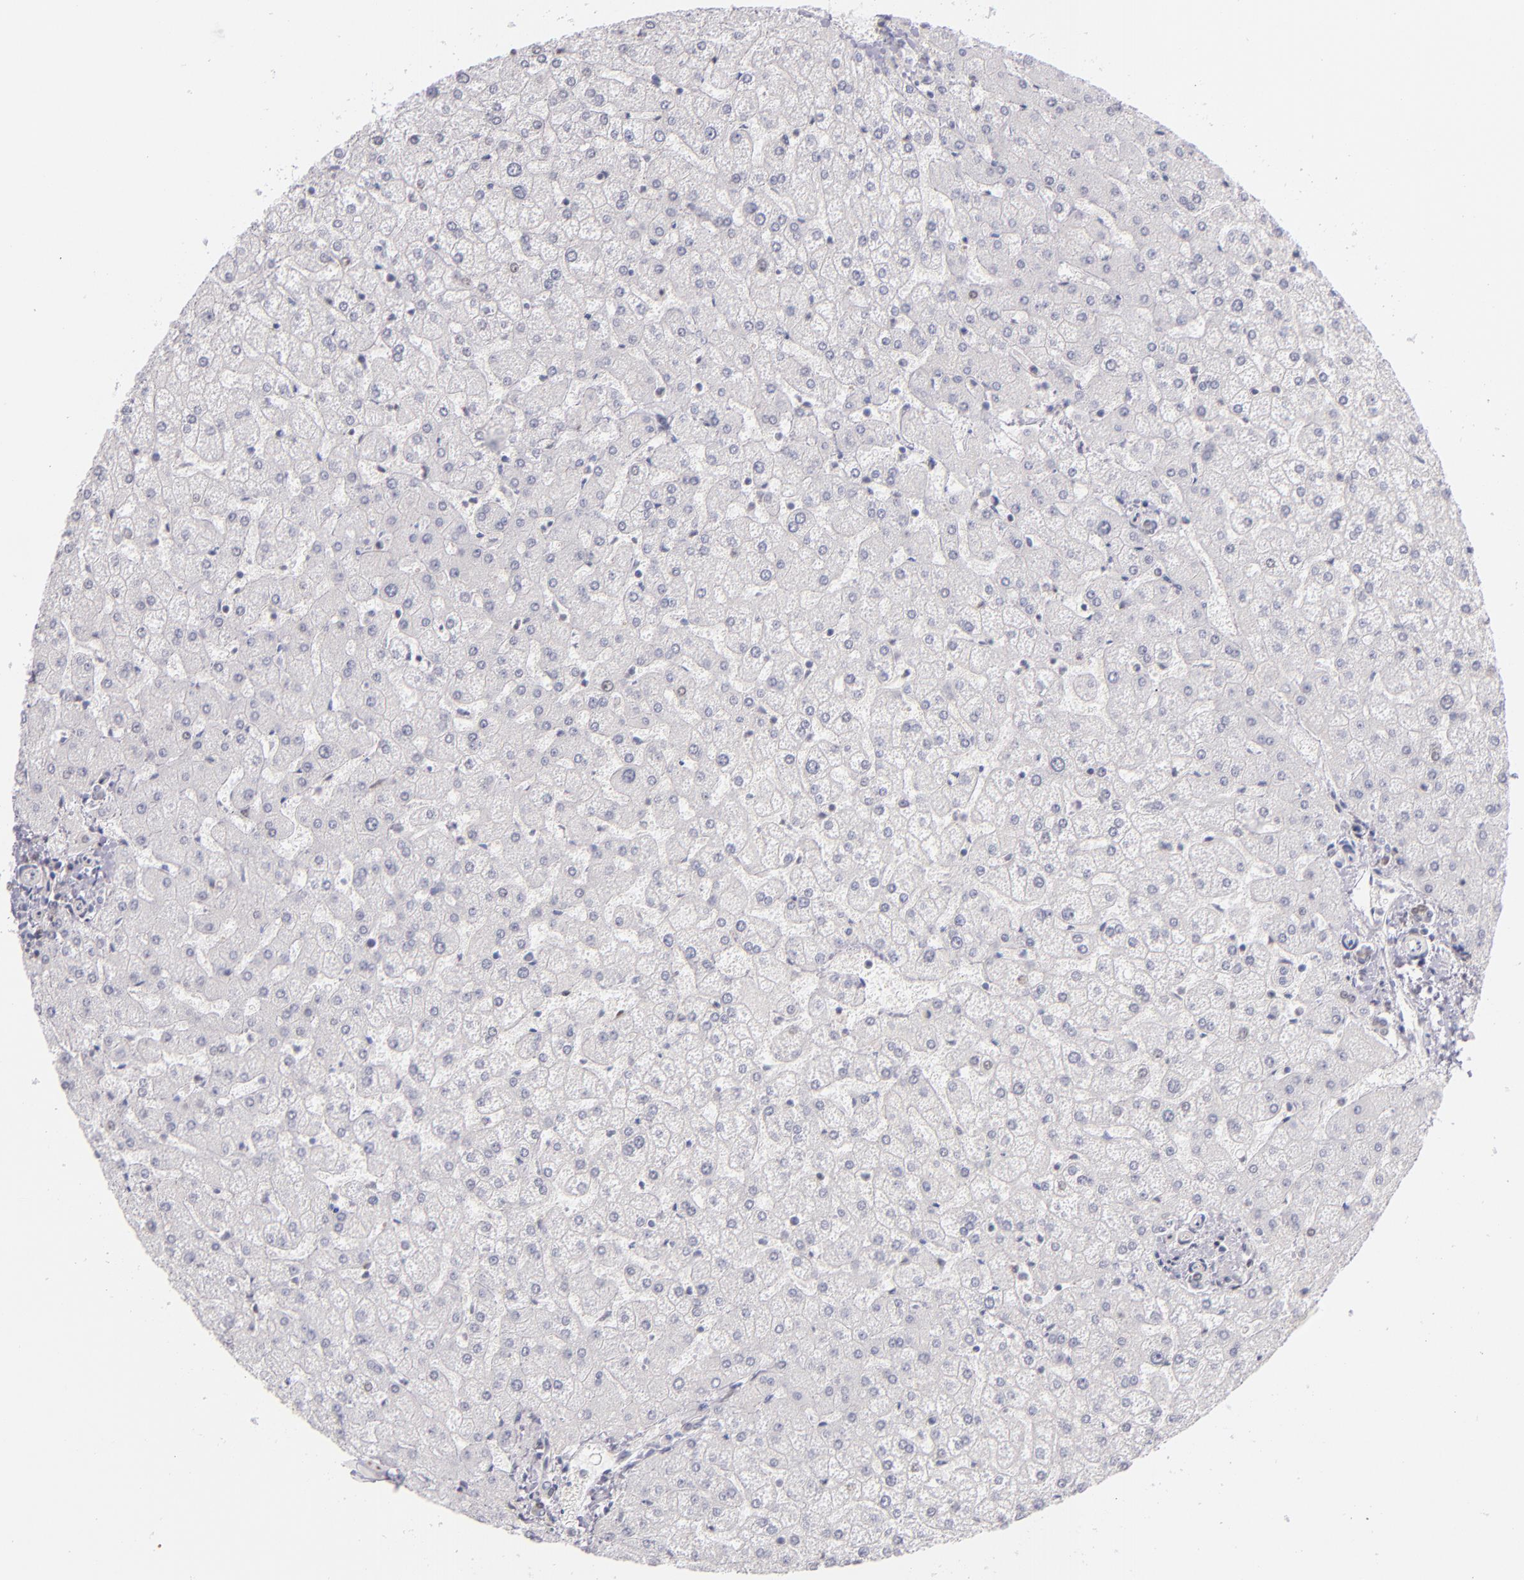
{"staining": {"intensity": "negative", "quantity": "none", "location": "none"}, "tissue": "liver", "cell_type": "Cholangiocytes", "image_type": "normal", "snomed": [{"axis": "morphology", "description": "Normal tissue, NOS"}, {"axis": "topography", "description": "Liver"}], "caption": "Cholangiocytes are negative for protein expression in unremarkable human liver. (Stains: DAB (3,3'-diaminobenzidine) IHC with hematoxylin counter stain, Microscopy: brightfield microscopy at high magnification).", "gene": "NCOR2", "patient": {"sex": "female", "age": 32}}